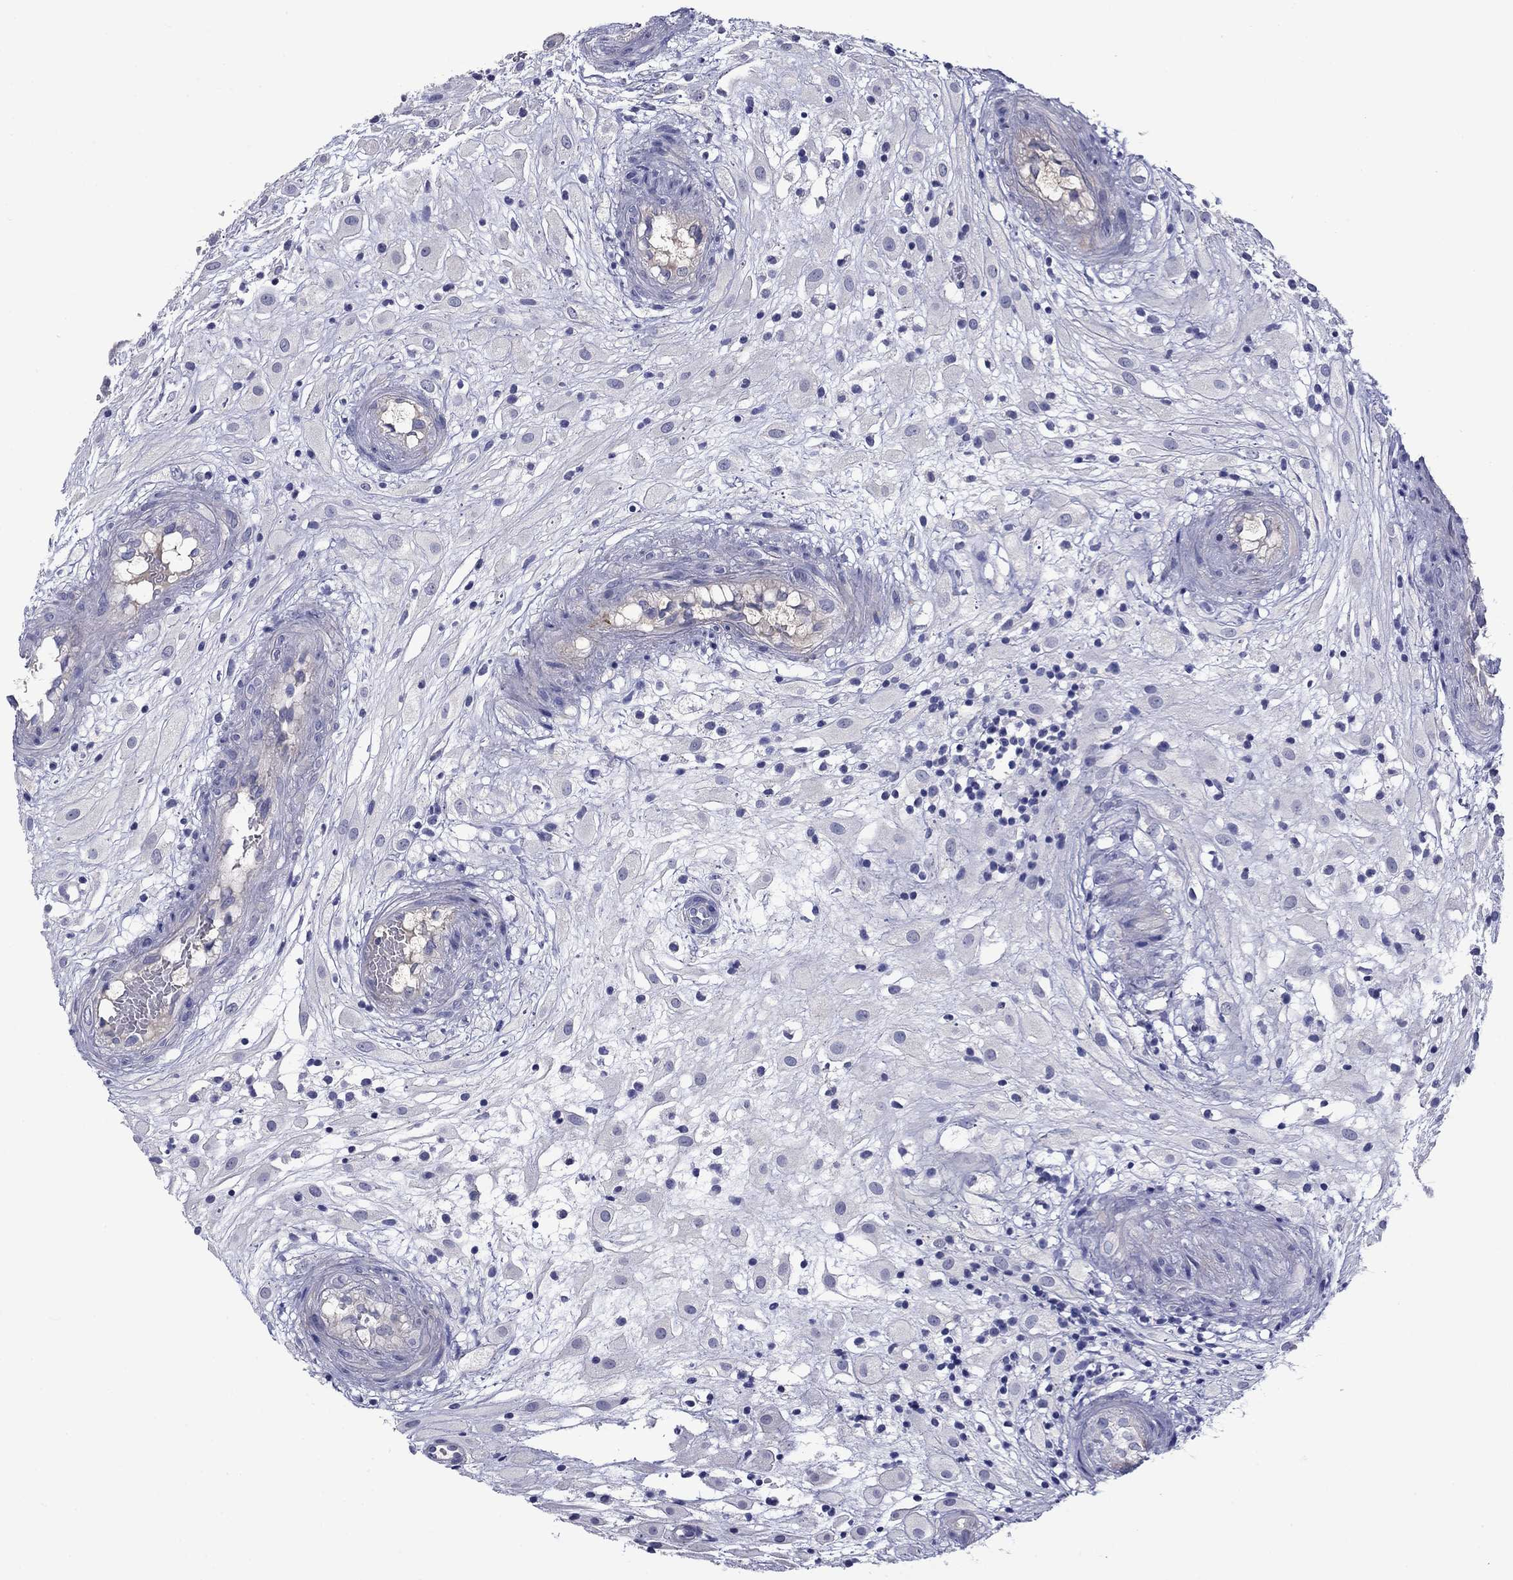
{"staining": {"intensity": "negative", "quantity": "none", "location": "none"}, "tissue": "placenta", "cell_type": "Decidual cells", "image_type": "normal", "snomed": [{"axis": "morphology", "description": "Normal tissue, NOS"}, {"axis": "topography", "description": "Placenta"}], "caption": "The photomicrograph exhibits no staining of decidual cells in normal placenta.", "gene": "CNDP1", "patient": {"sex": "female", "age": 24}}